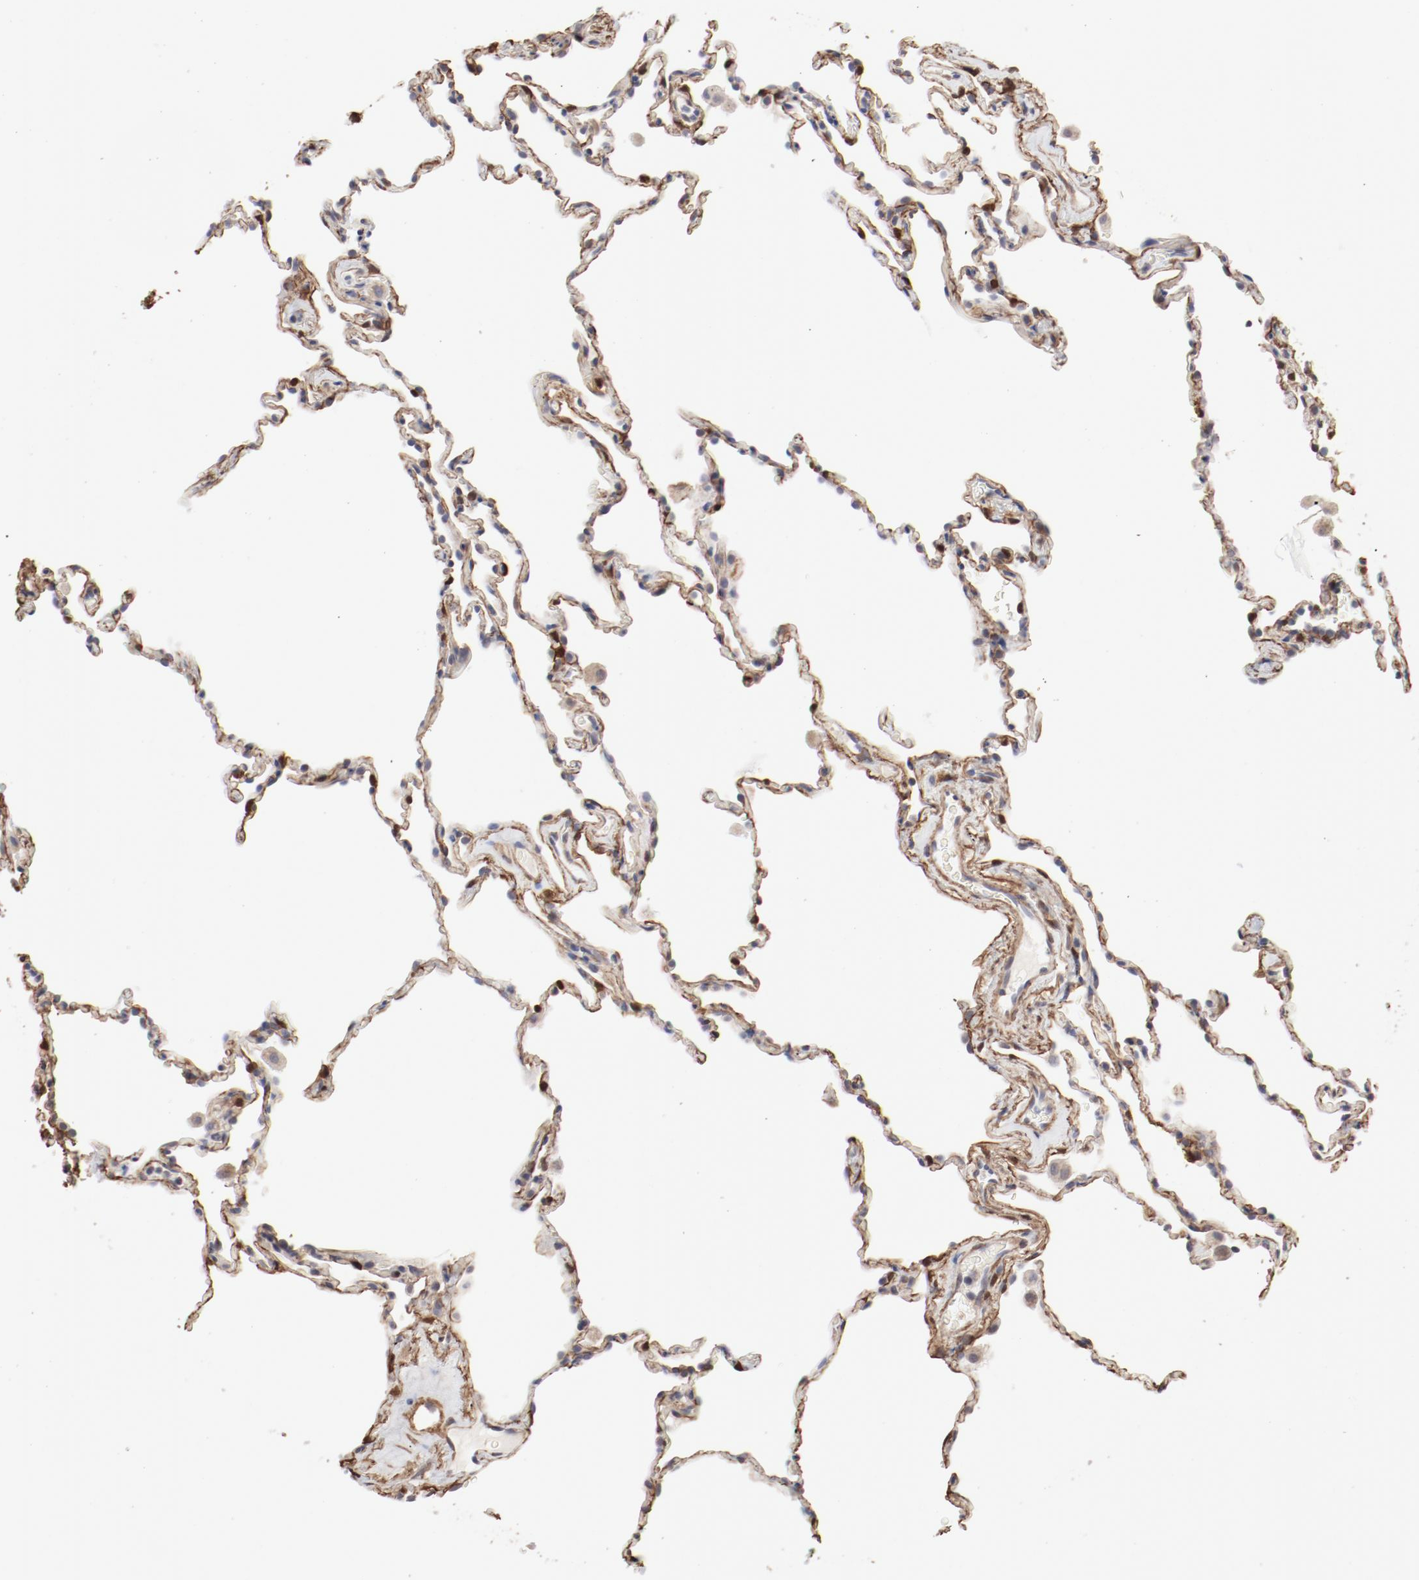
{"staining": {"intensity": "moderate", "quantity": "<25%", "location": "nuclear"}, "tissue": "lung", "cell_type": "Alveolar cells", "image_type": "normal", "snomed": [{"axis": "morphology", "description": "Normal tissue, NOS"}, {"axis": "morphology", "description": "Soft tissue tumor metastatic"}, {"axis": "topography", "description": "Lung"}], "caption": "The histopathology image reveals staining of normal lung, revealing moderate nuclear protein expression (brown color) within alveolar cells.", "gene": "MAGED4B", "patient": {"sex": "male", "age": 59}}